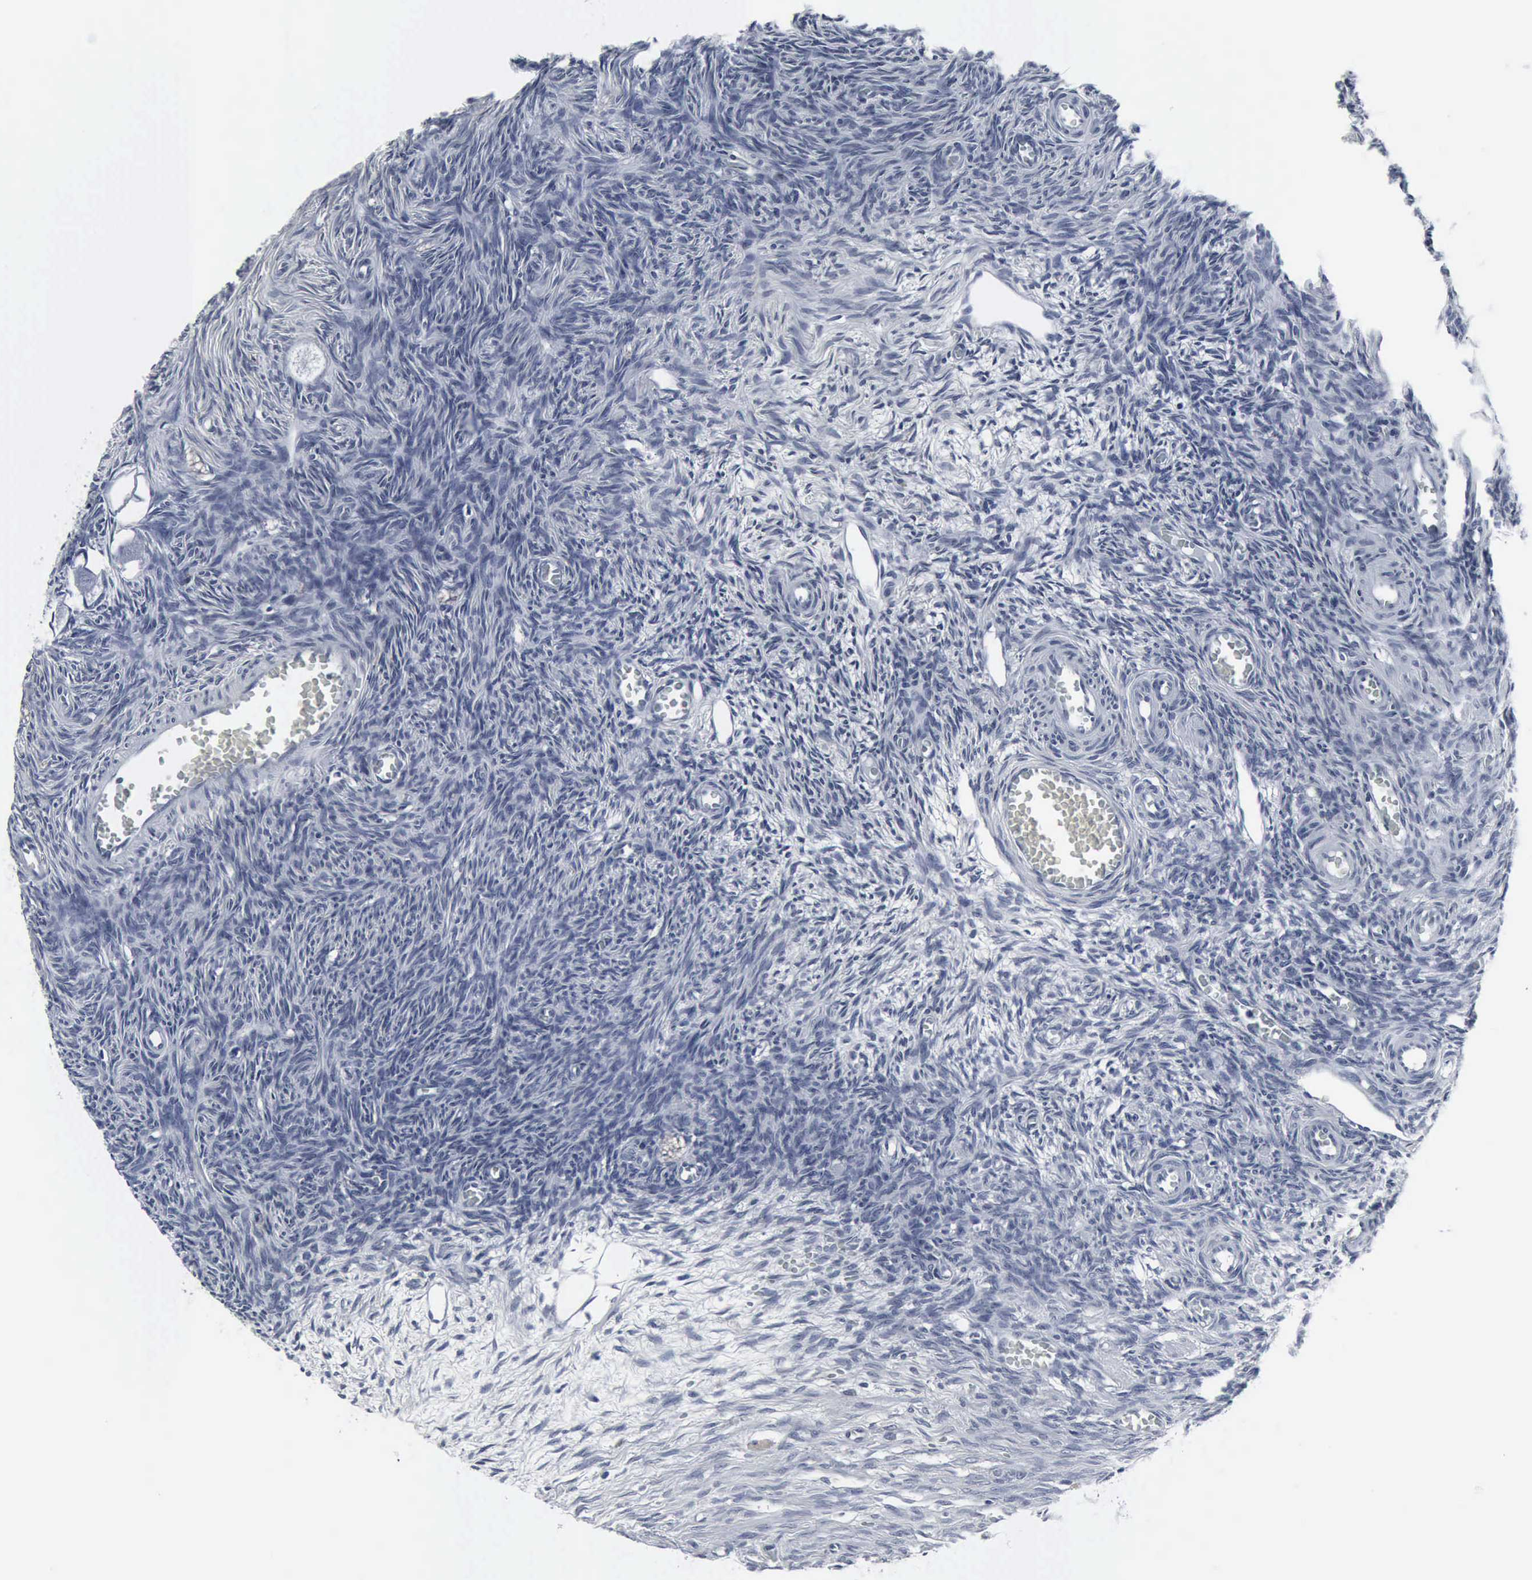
{"staining": {"intensity": "negative", "quantity": "none", "location": "none"}, "tissue": "ovary", "cell_type": "Follicle cells", "image_type": "normal", "snomed": [{"axis": "morphology", "description": "Normal tissue, NOS"}, {"axis": "topography", "description": "Ovary"}], "caption": "IHC histopathology image of benign ovary: ovary stained with DAB (3,3'-diaminobenzidine) reveals no significant protein expression in follicle cells. (DAB IHC with hematoxylin counter stain).", "gene": "SNAP25", "patient": {"sex": "female", "age": 27}}